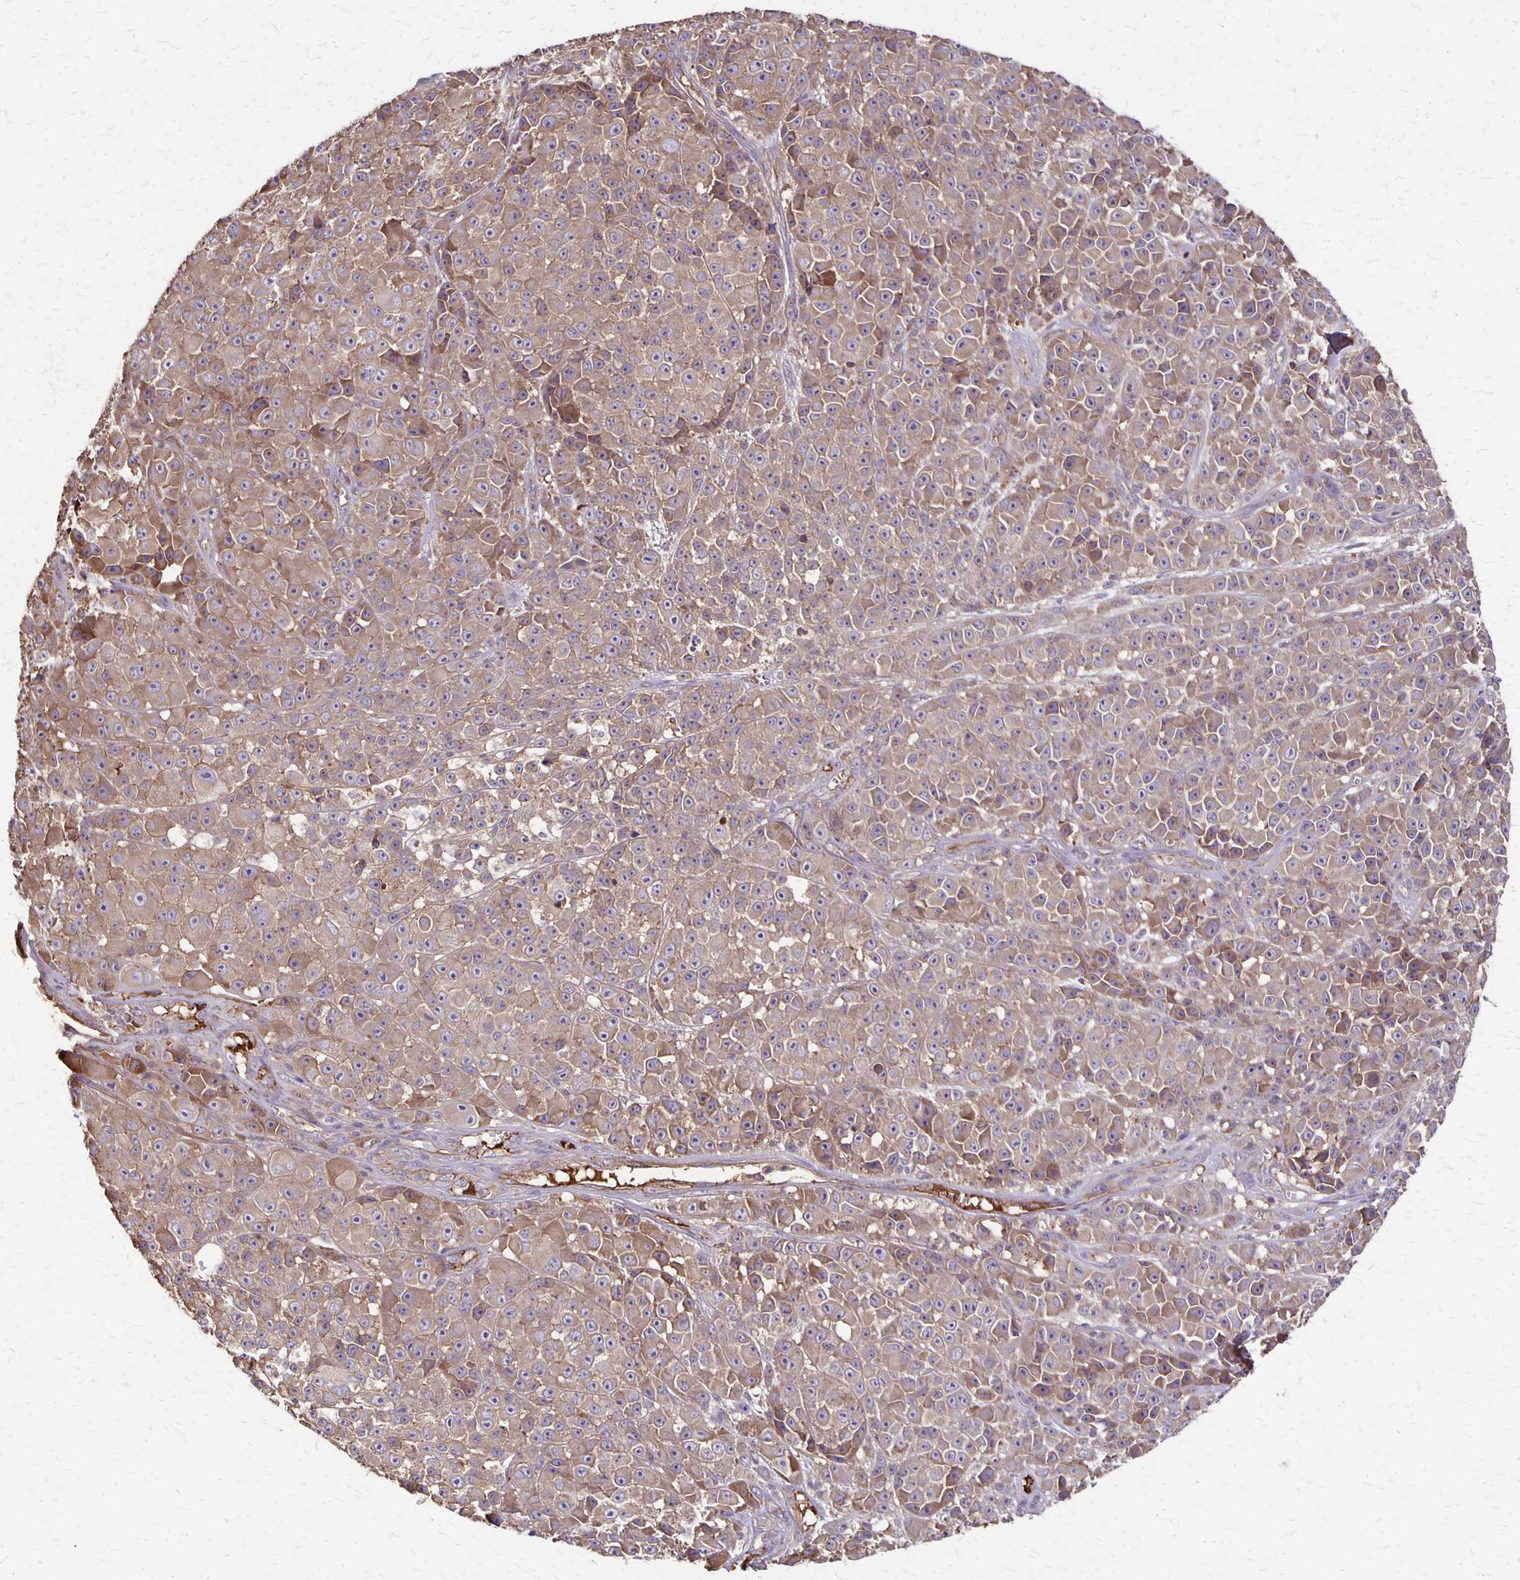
{"staining": {"intensity": "weak", "quantity": ">75%", "location": "cytoplasmic/membranous"}, "tissue": "melanoma", "cell_type": "Tumor cells", "image_type": "cancer", "snomed": [{"axis": "morphology", "description": "Malignant melanoma, NOS"}, {"axis": "topography", "description": "Skin"}, {"axis": "topography", "description": "Skin of back"}], "caption": "Immunohistochemical staining of human melanoma reveals low levels of weak cytoplasmic/membranous expression in about >75% of tumor cells.", "gene": "PROM2", "patient": {"sex": "male", "age": 91}}